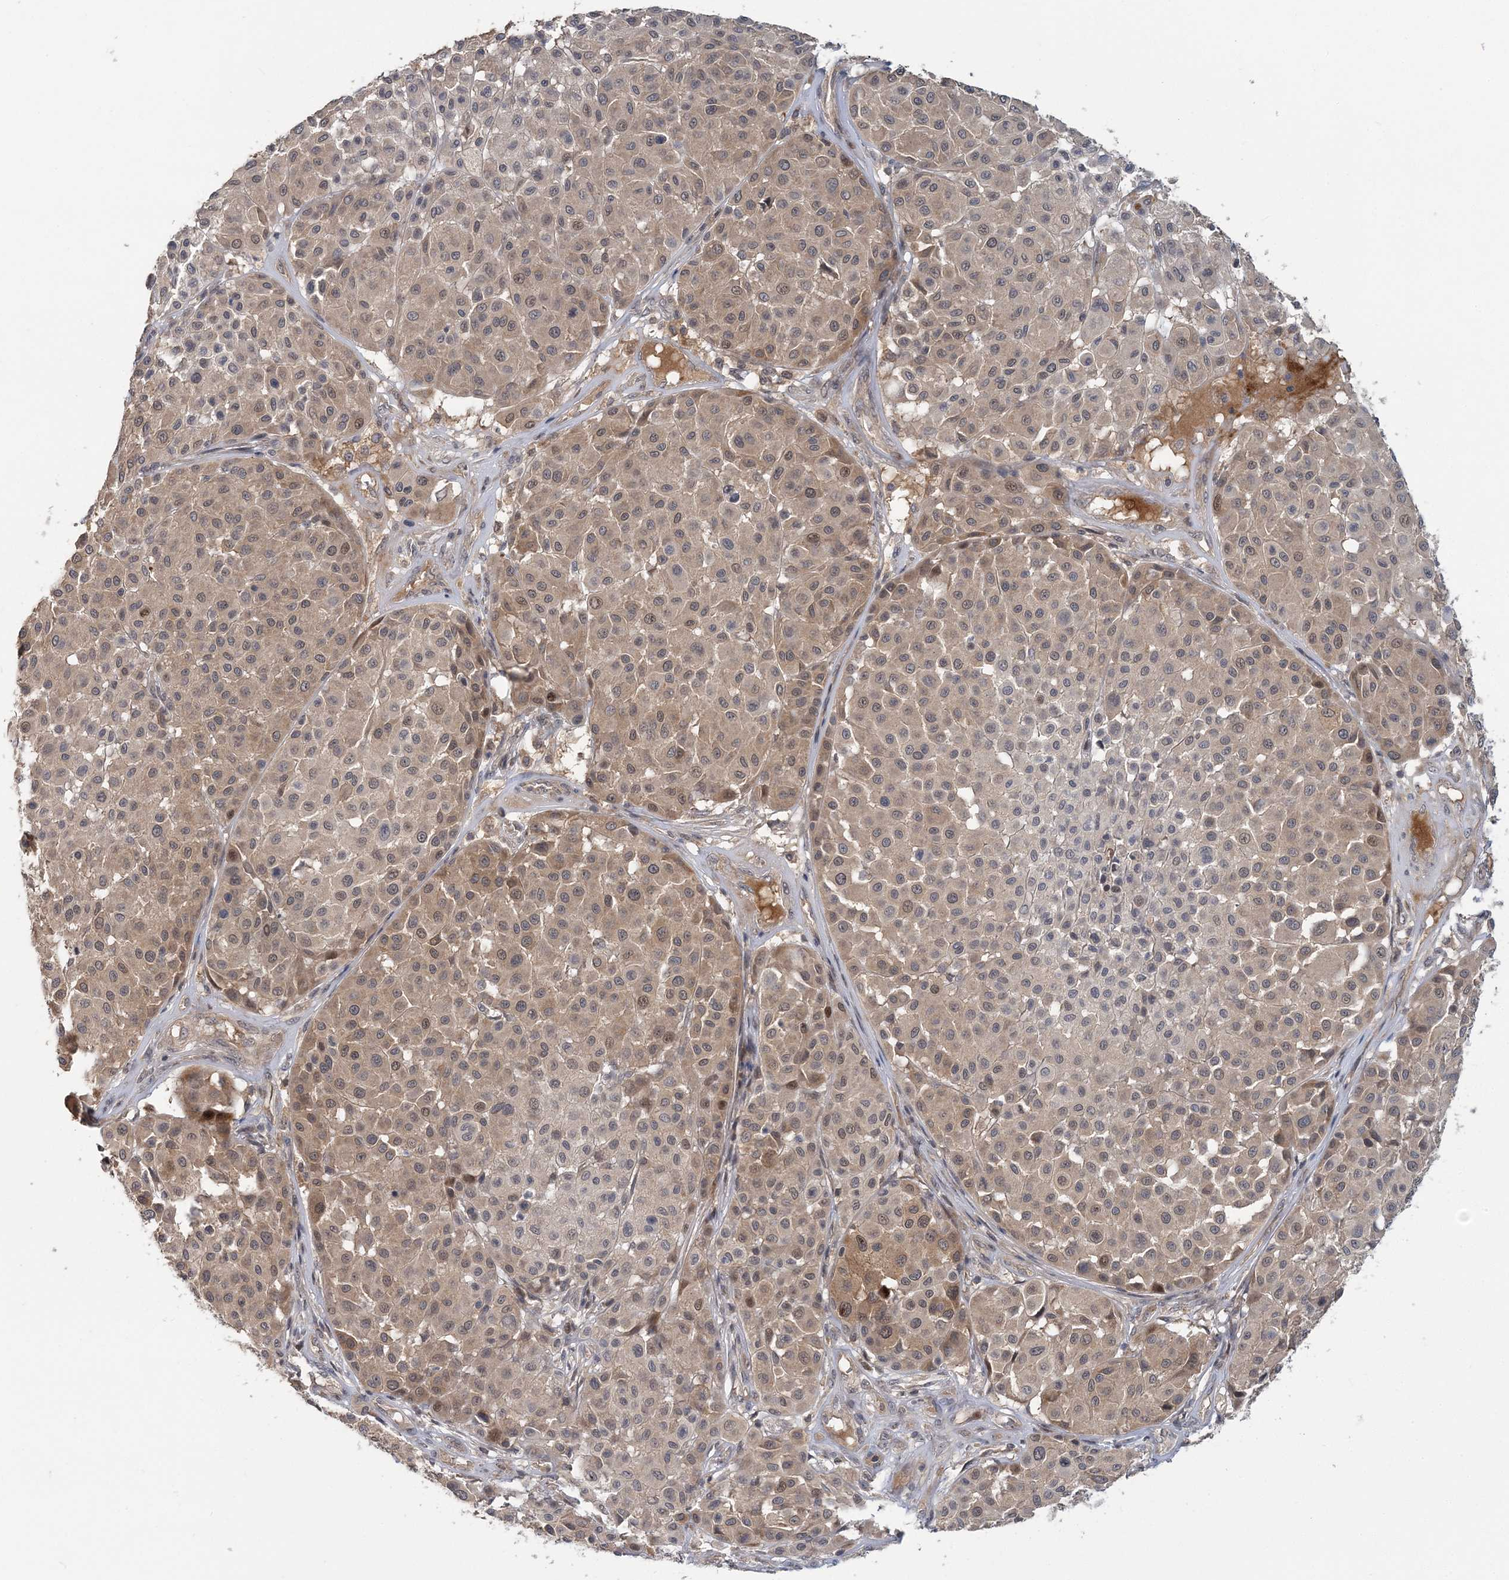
{"staining": {"intensity": "weak", "quantity": ">75%", "location": "cytoplasmic/membranous,nuclear"}, "tissue": "melanoma", "cell_type": "Tumor cells", "image_type": "cancer", "snomed": [{"axis": "morphology", "description": "Malignant melanoma, Metastatic site"}, {"axis": "topography", "description": "Soft tissue"}], "caption": "Protein expression analysis of human malignant melanoma (metastatic site) reveals weak cytoplasmic/membranous and nuclear positivity in approximately >75% of tumor cells.", "gene": "RNF25", "patient": {"sex": "male", "age": 41}}